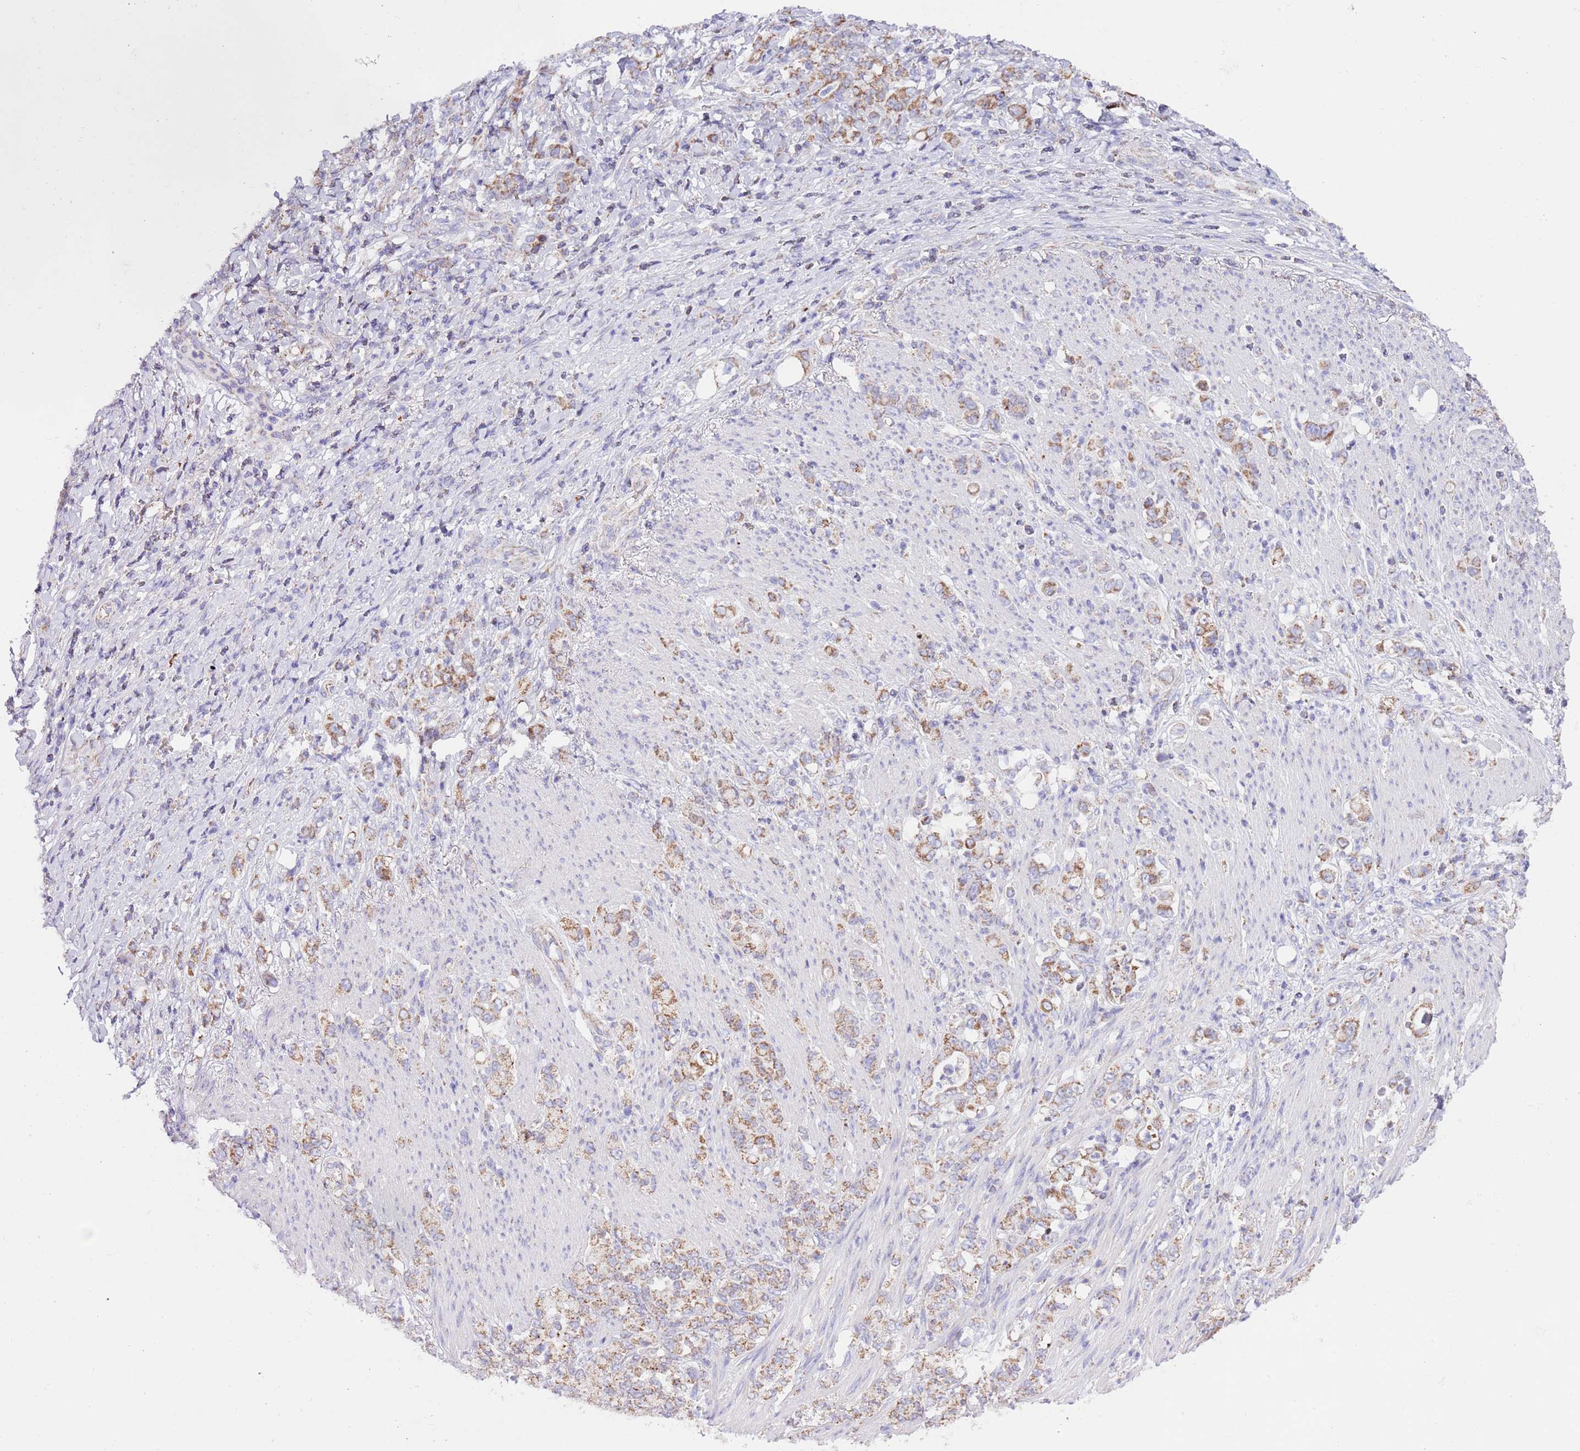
{"staining": {"intensity": "moderate", "quantity": ">75%", "location": "cytoplasmic/membranous"}, "tissue": "stomach cancer", "cell_type": "Tumor cells", "image_type": "cancer", "snomed": [{"axis": "morphology", "description": "Normal tissue, NOS"}, {"axis": "morphology", "description": "Adenocarcinoma, NOS"}, {"axis": "topography", "description": "Stomach"}], "caption": "Stomach adenocarcinoma was stained to show a protein in brown. There is medium levels of moderate cytoplasmic/membranous expression in about >75% of tumor cells.", "gene": "TEKTIP1", "patient": {"sex": "female", "age": 79}}